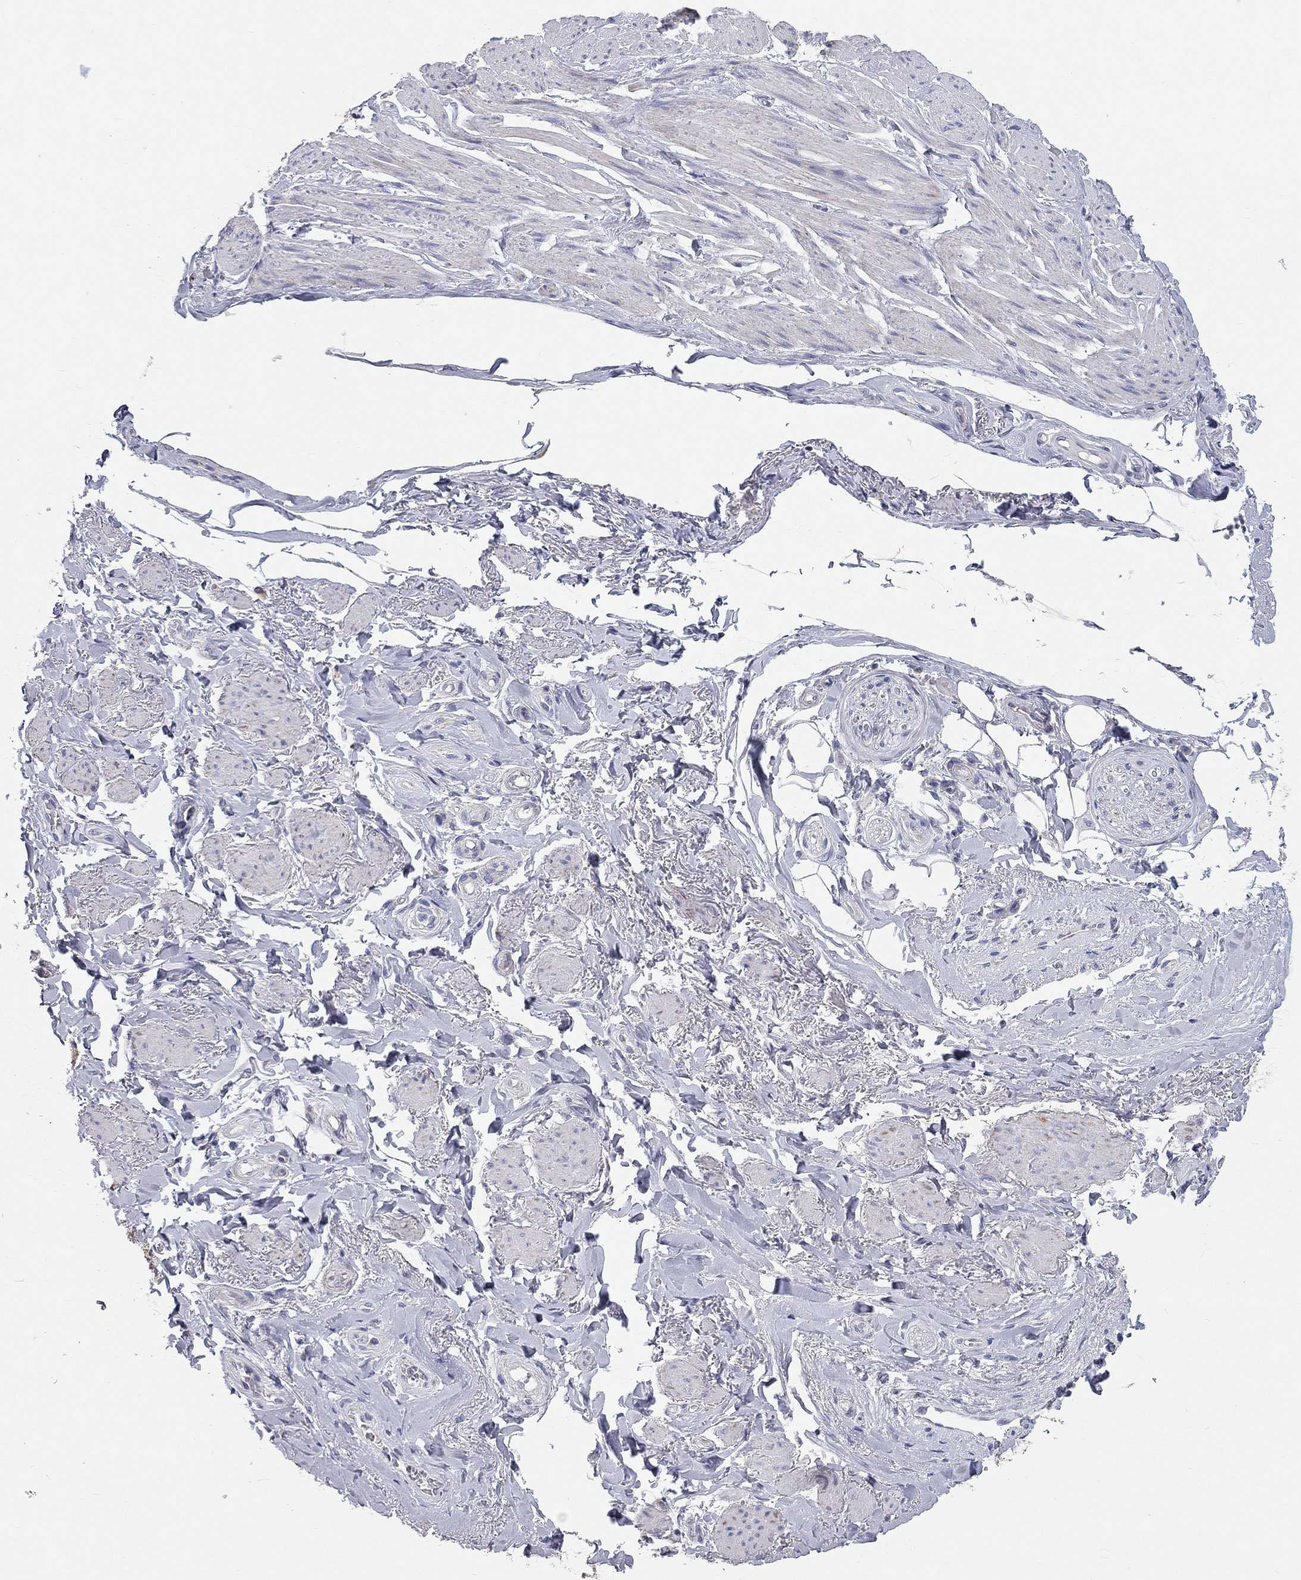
{"staining": {"intensity": "negative", "quantity": "none", "location": "none"}, "tissue": "adipose tissue", "cell_type": "Adipocytes", "image_type": "normal", "snomed": [{"axis": "morphology", "description": "Normal tissue, NOS"}, {"axis": "topography", "description": "Skeletal muscle"}, {"axis": "topography", "description": "Anal"}, {"axis": "topography", "description": "Peripheral nerve tissue"}], "caption": "Immunohistochemistry (IHC) histopathology image of normal adipose tissue: adipose tissue stained with DAB reveals no significant protein staining in adipocytes. Nuclei are stained in blue.", "gene": "RCAN1", "patient": {"sex": "male", "age": 53}}